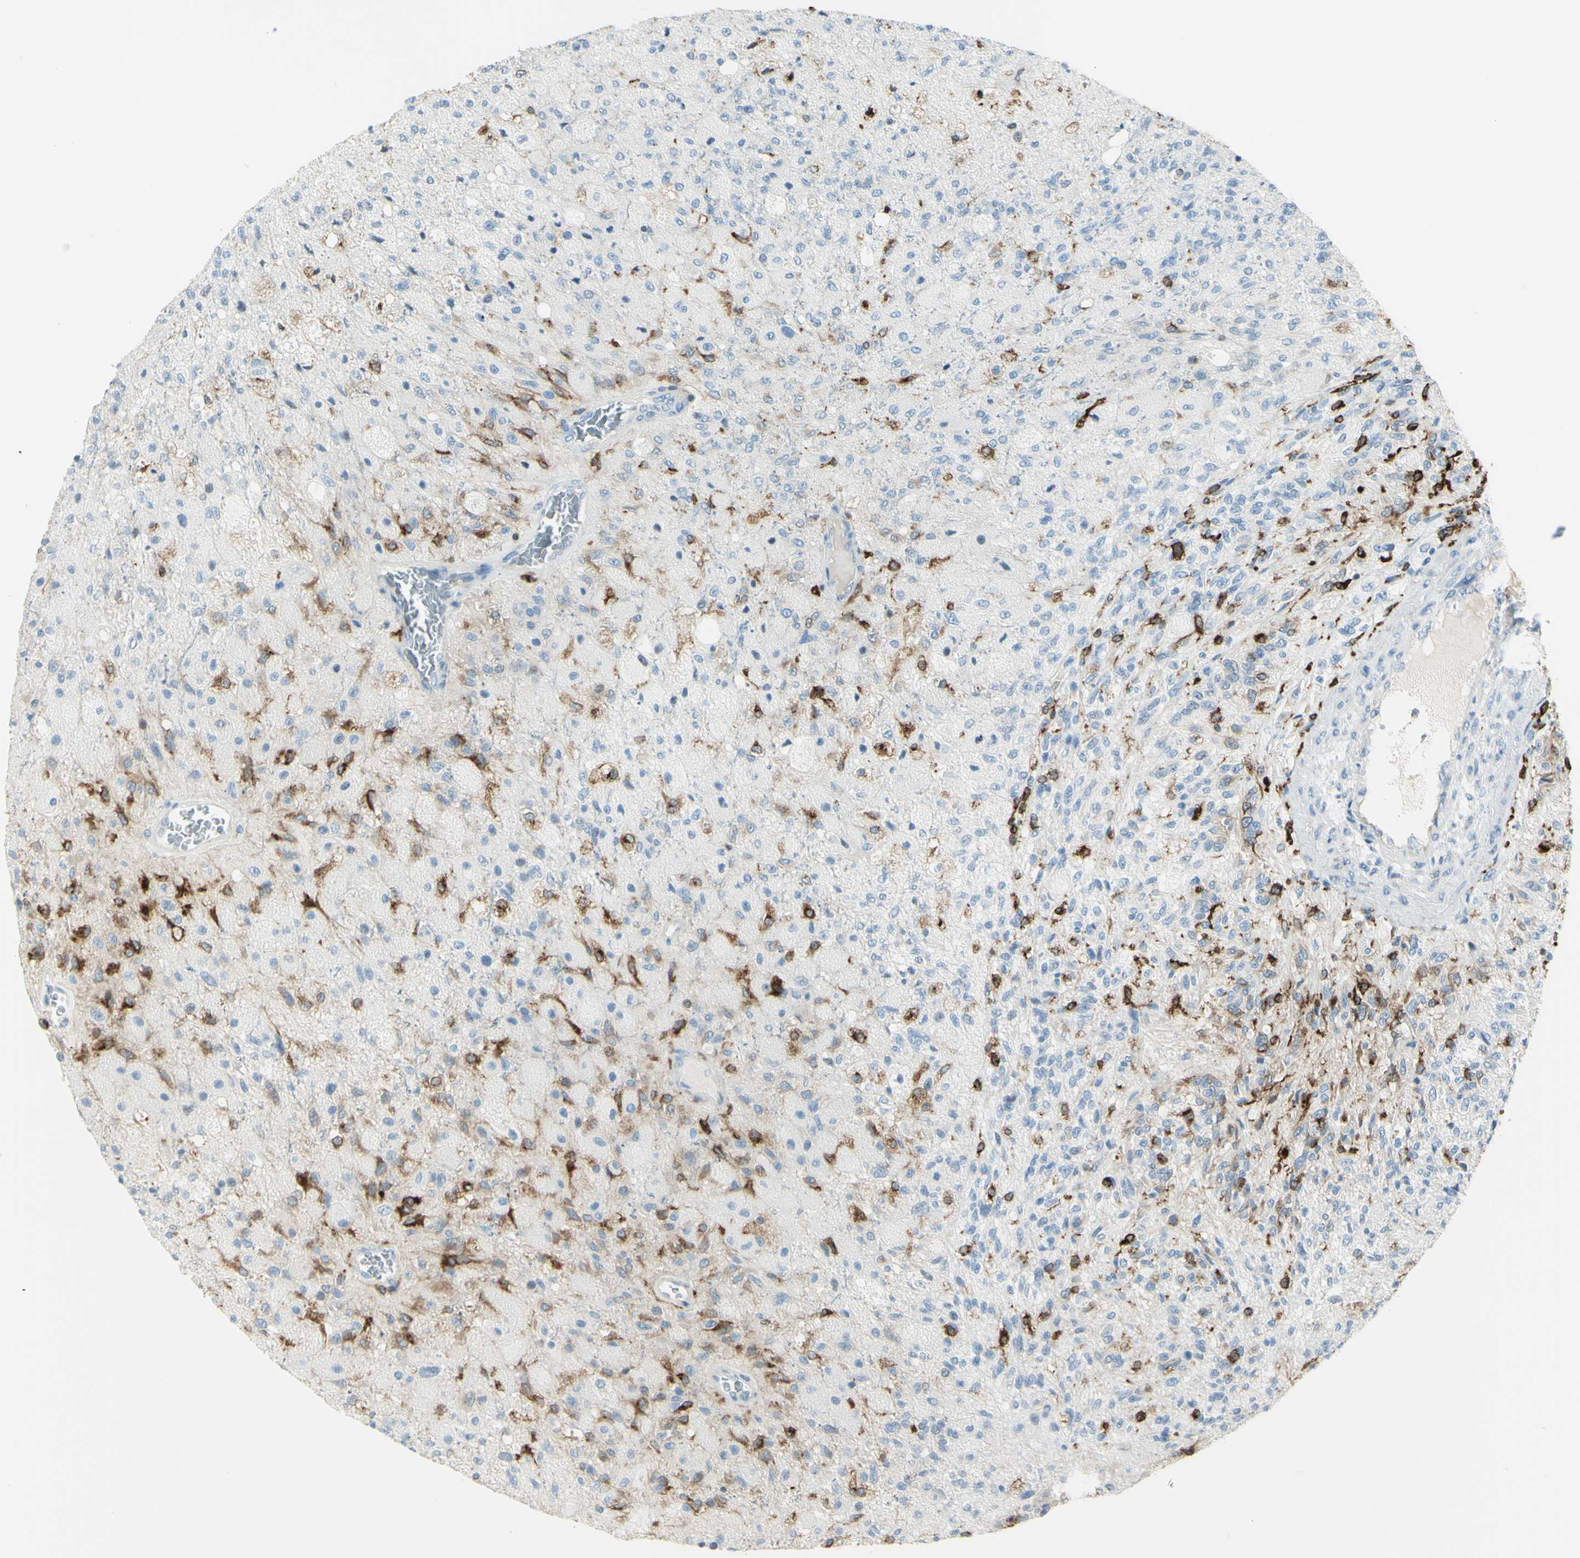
{"staining": {"intensity": "negative", "quantity": "none", "location": "none"}, "tissue": "glioma", "cell_type": "Tumor cells", "image_type": "cancer", "snomed": [{"axis": "morphology", "description": "Normal tissue, NOS"}, {"axis": "morphology", "description": "Glioma, malignant, High grade"}, {"axis": "topography", "description": "Cerebral cortex"}], "caption": "There is no significant positivity in tumor cells of malignant high-grade glioma. (DAB IHC, high magnification).", "gene": "CD74", "patient": {"sex": "male", "age": 77}}